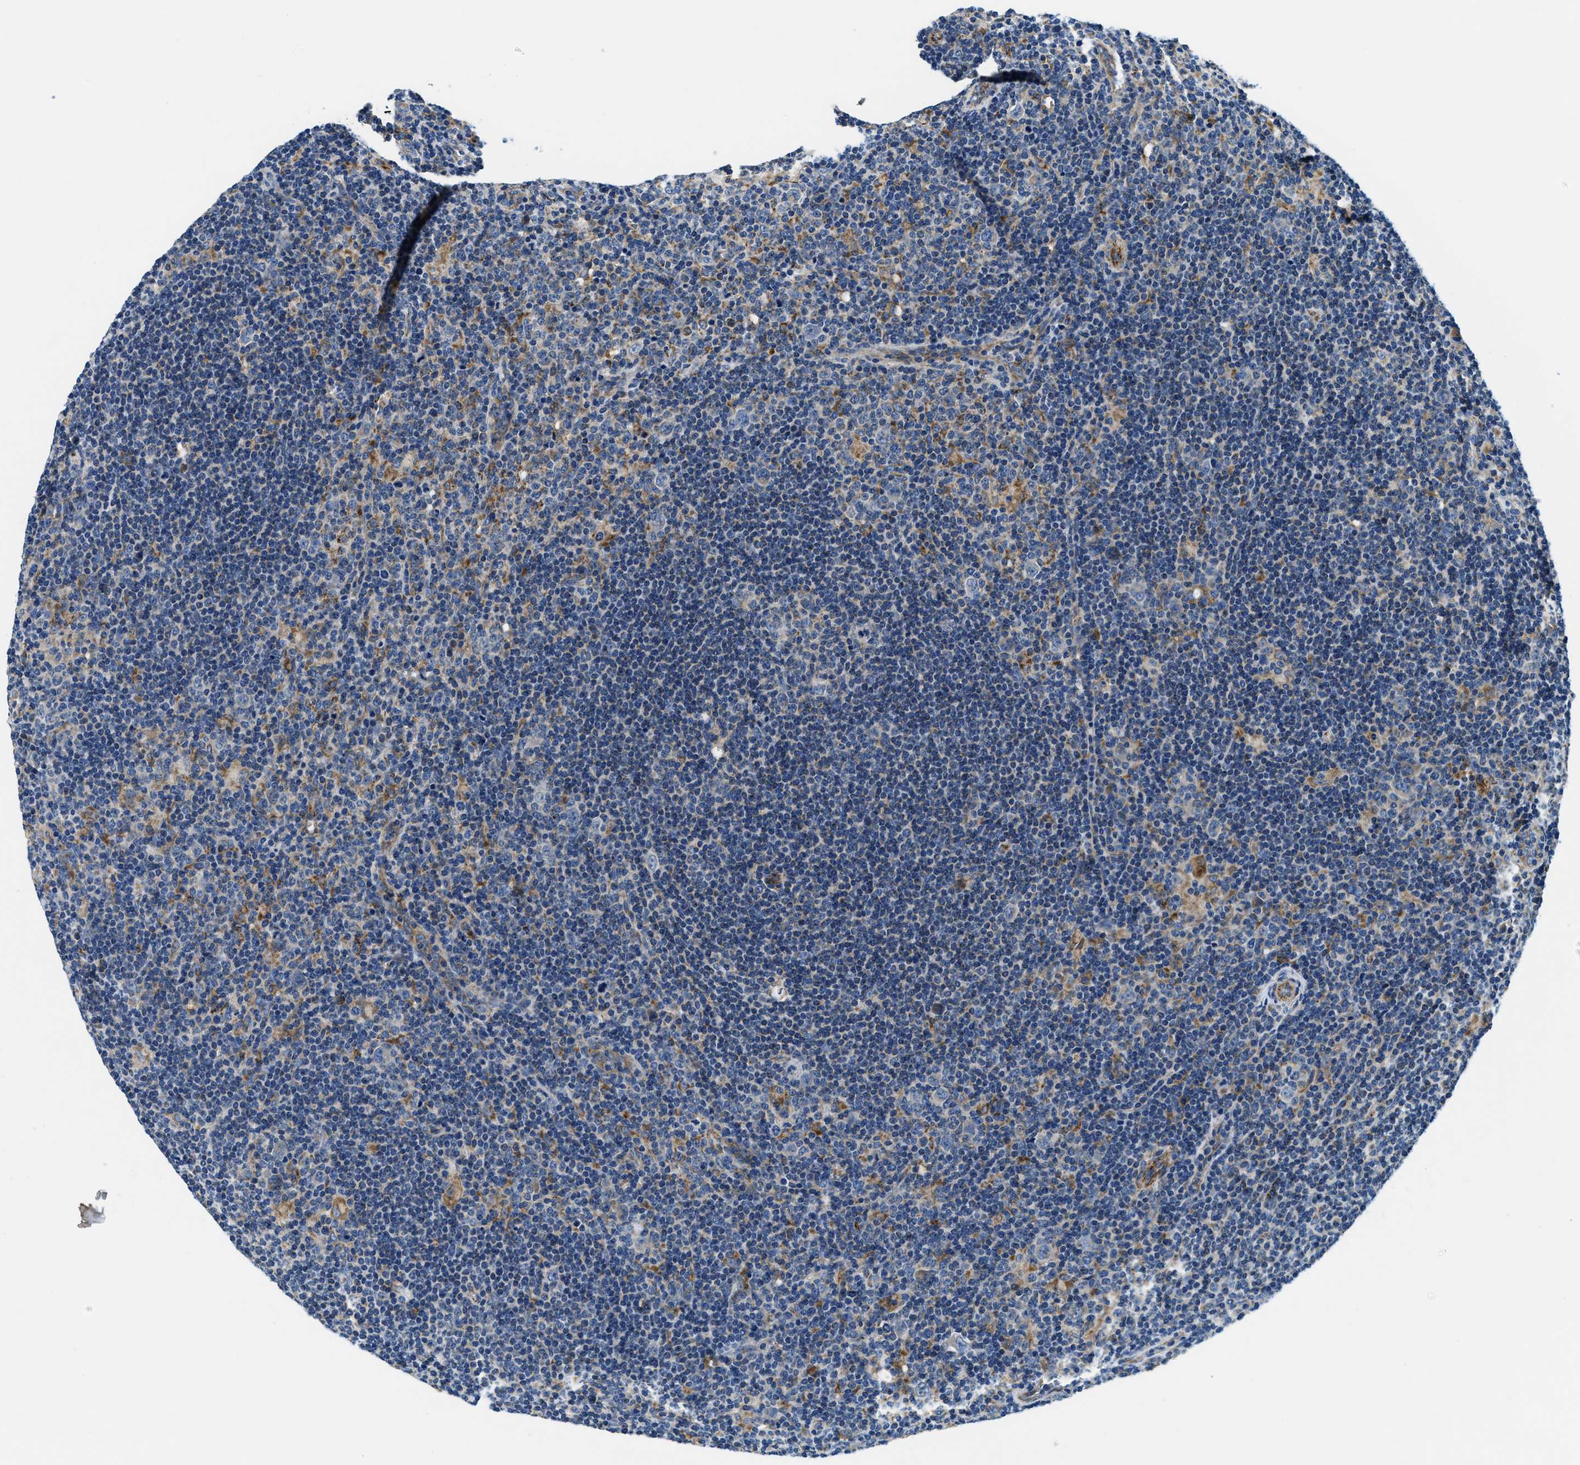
{"staining": {"intensity": "negative", "quantity": "none", "location": "none"}, "tissue": "lymphoma", "cell_type": "Tumor cells", "image_type": "cancer", "snomed": [{"axis": "morphology", "description": "Hodgkin's disease, NOS"}, {"axis": "topography", "description": "Lymph node"}], "caption": "IHC of human Hodgkin's disease shows no staining in tumor cells.", "gene": "SAMD4B", "patient": {"sex": "female", "age": 57}}